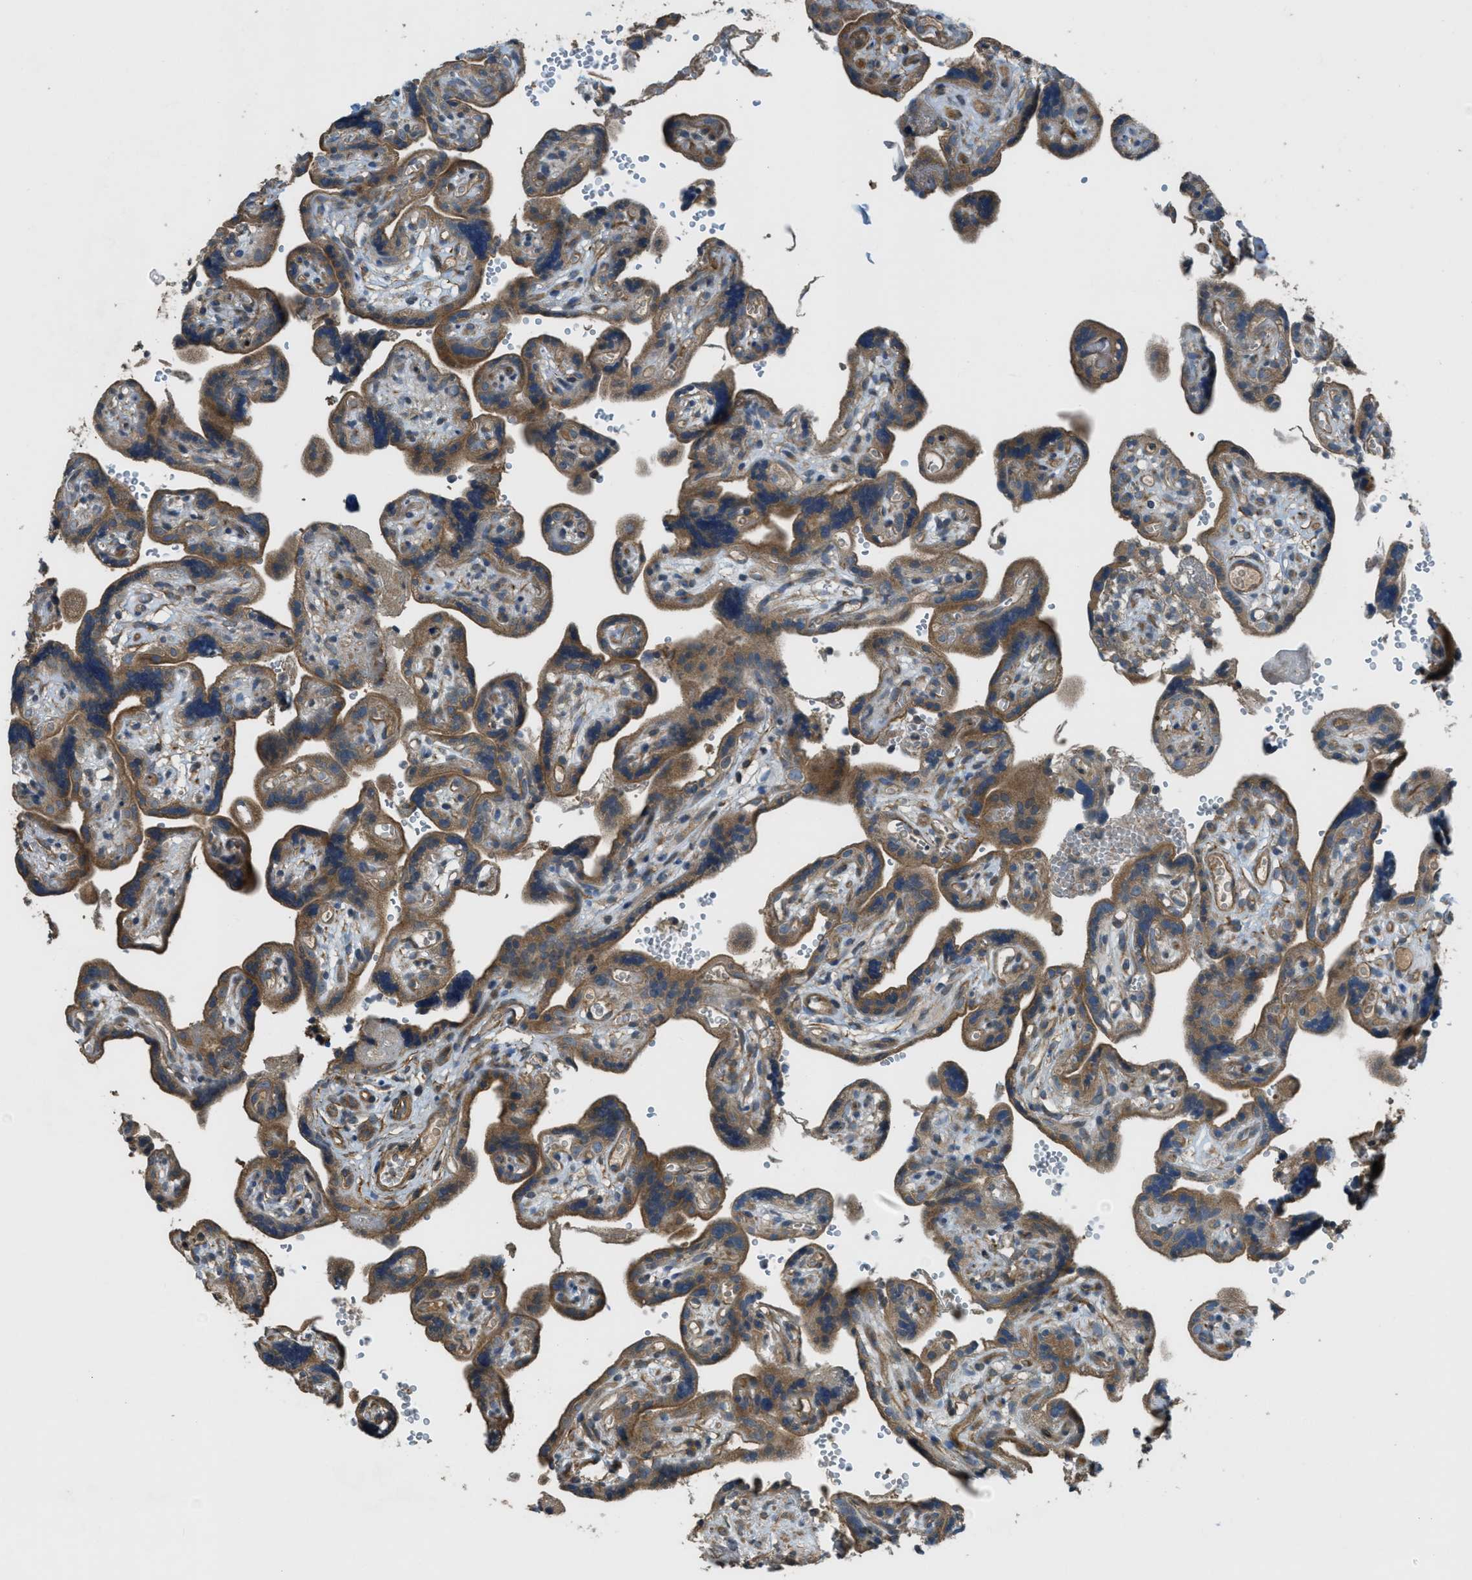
{"staining": {"intensity": "moderate", "quantity": ">75%", "location": "cytoplasmic/membranous"}, "tissue": "placenta", "cell_type": "Decidual cells", "image_type": "normal", "snomed": [{"axis": "morphology", "description": "Normal tissue, NOS"}, {"axis": "topography", "description": "Placenta"}], "caption": "The photomicrograph displays staining of normal placenta, revealing moderate cytoplasmic/membranous protein positivity (brown color) within decidual cells.", "gene": "VEZT", "patient": {"sex": "female", "age": 30}}